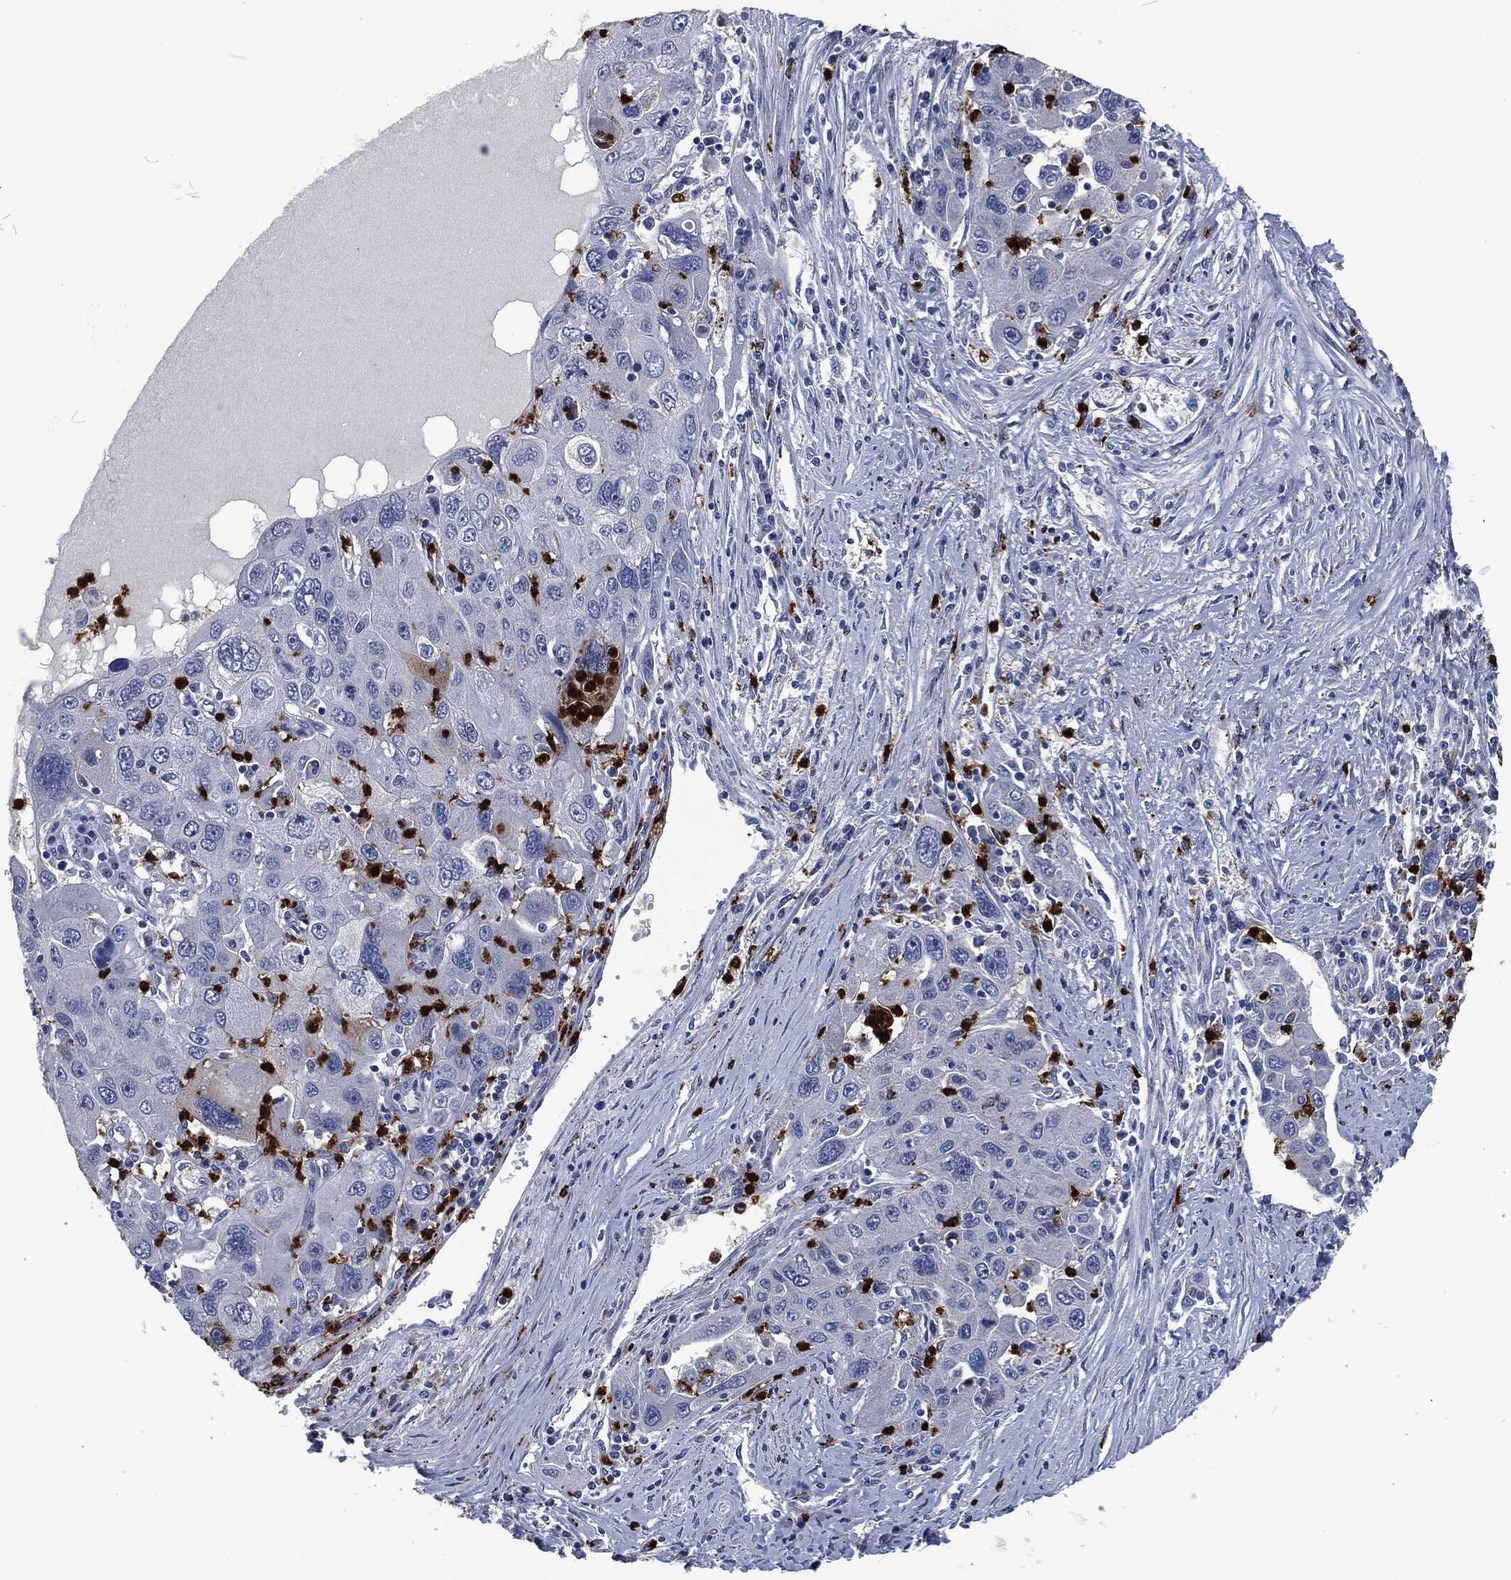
{"staining": {"intensity": "negative", "quantity": "none", "location": "none"}, "tissue": "stomach cancer", "cell_type": "Tumor cells", "image_type": "cancer", "snomed": [{"axis": "morphology", "description": "Adenocarcinoma, NOS"}, {"axis": "topography", "description": "Stomach"}], "caption": "DAB (3,3'-diaminobenzidine) immunohistochemical staining of human stomach cancer reveals no significant expression in tumor cells.", "gene": "MPO", "patient": {"sex": "male", "age": 56}}